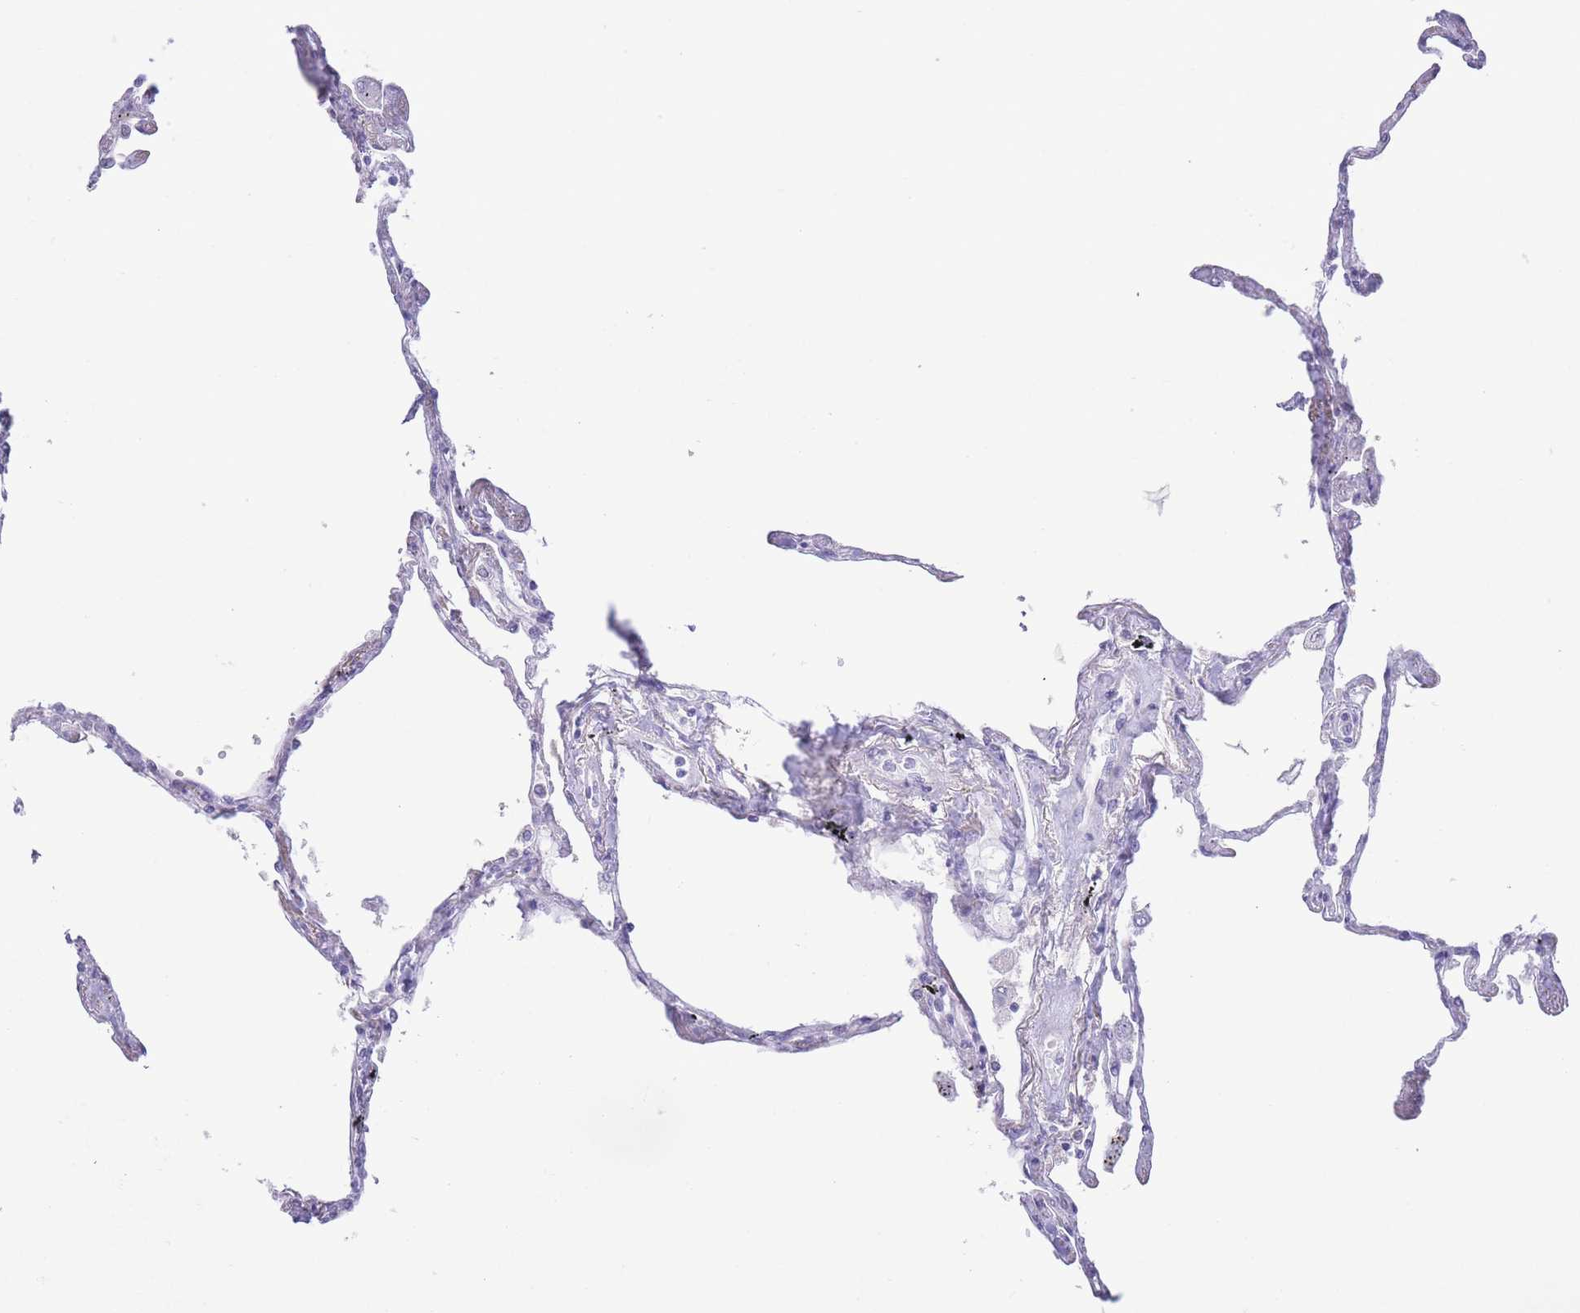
{"staining": {"intensity": "negative", "quantity": "none", "location": "none"}, "tissue": "lung", "cell_type": "Alveolar cells", "image_type": "normal", "snomed": [{"axis": "morphology", "description": "Normal tissue, NOS"}, {"axis": "topography", "description": "Lung"}], "caption": "Immunohistochemical staining of normal lung displays no significant positivity in alveolar cells. (DAB (3,3'-diaminobenzidine) IHC visualized using brightfield microscopy, high magnification).", "gene": "FAH", "patient": {"sex": "female", "age": 67}}